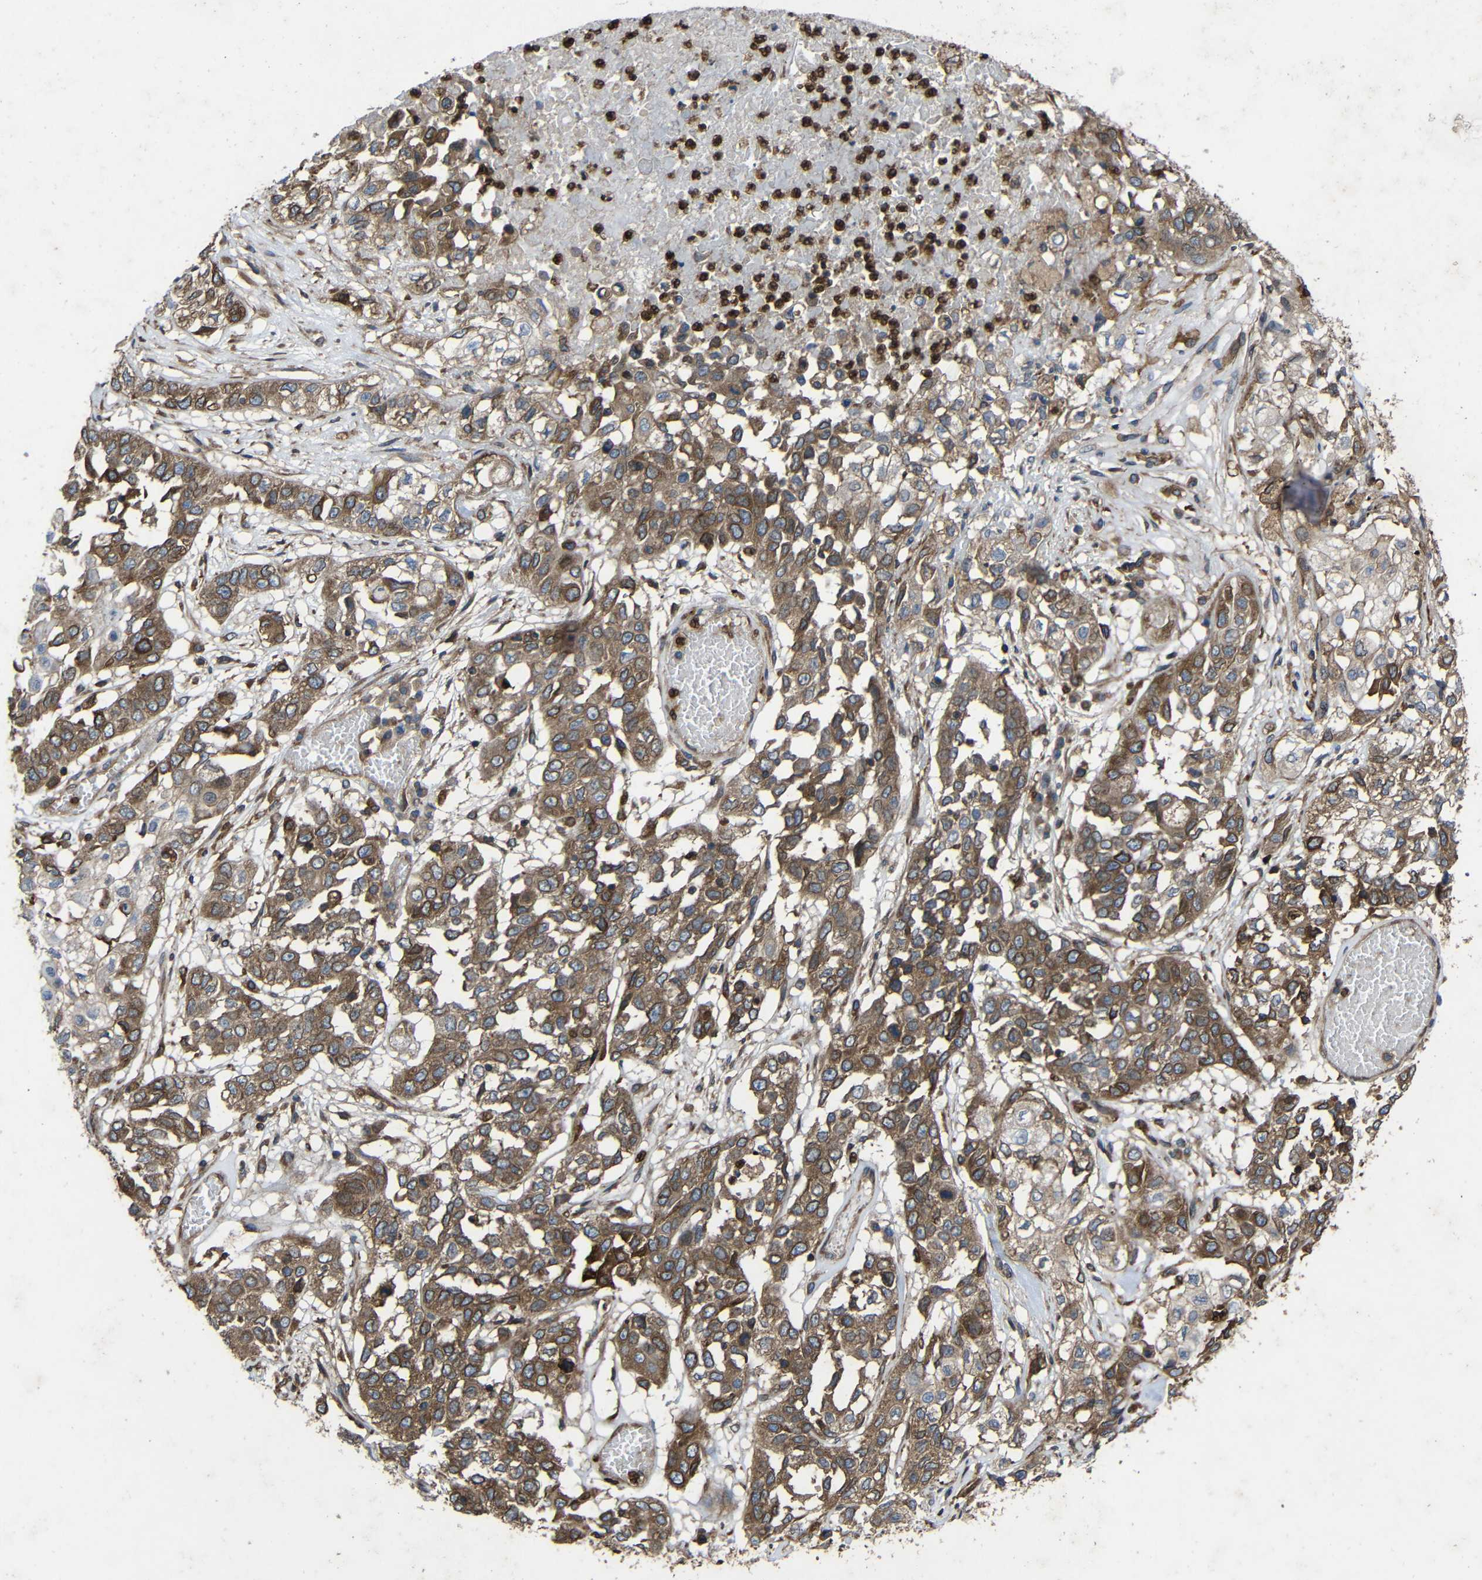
{"staining": {"intensity": "moderate", "quantity": ">75%", "location": "cytoplasmic/membranous"}, "tissue": "lung cancer", "cell_type": "Tumor cells", "image_type": "cancer", "snomed": [{"axis": "morphology", "description": "Squamous cell carcinoma, NOS"}, {"axis": "topography", "description": "Lung"}], "caption": "Brown immunohistochemical staining in squamous cell carcinoma (lung) shows moderate cytoplasmic/membranous expression in approximately >75% of tumor cells. The protein of interest is stained brown, and the nuclei are stained in blue (DAB IHC with brightfield microscopy, high magnification).", "gene": "TREM2", "patient": {"sex": "male", "age": 71}}